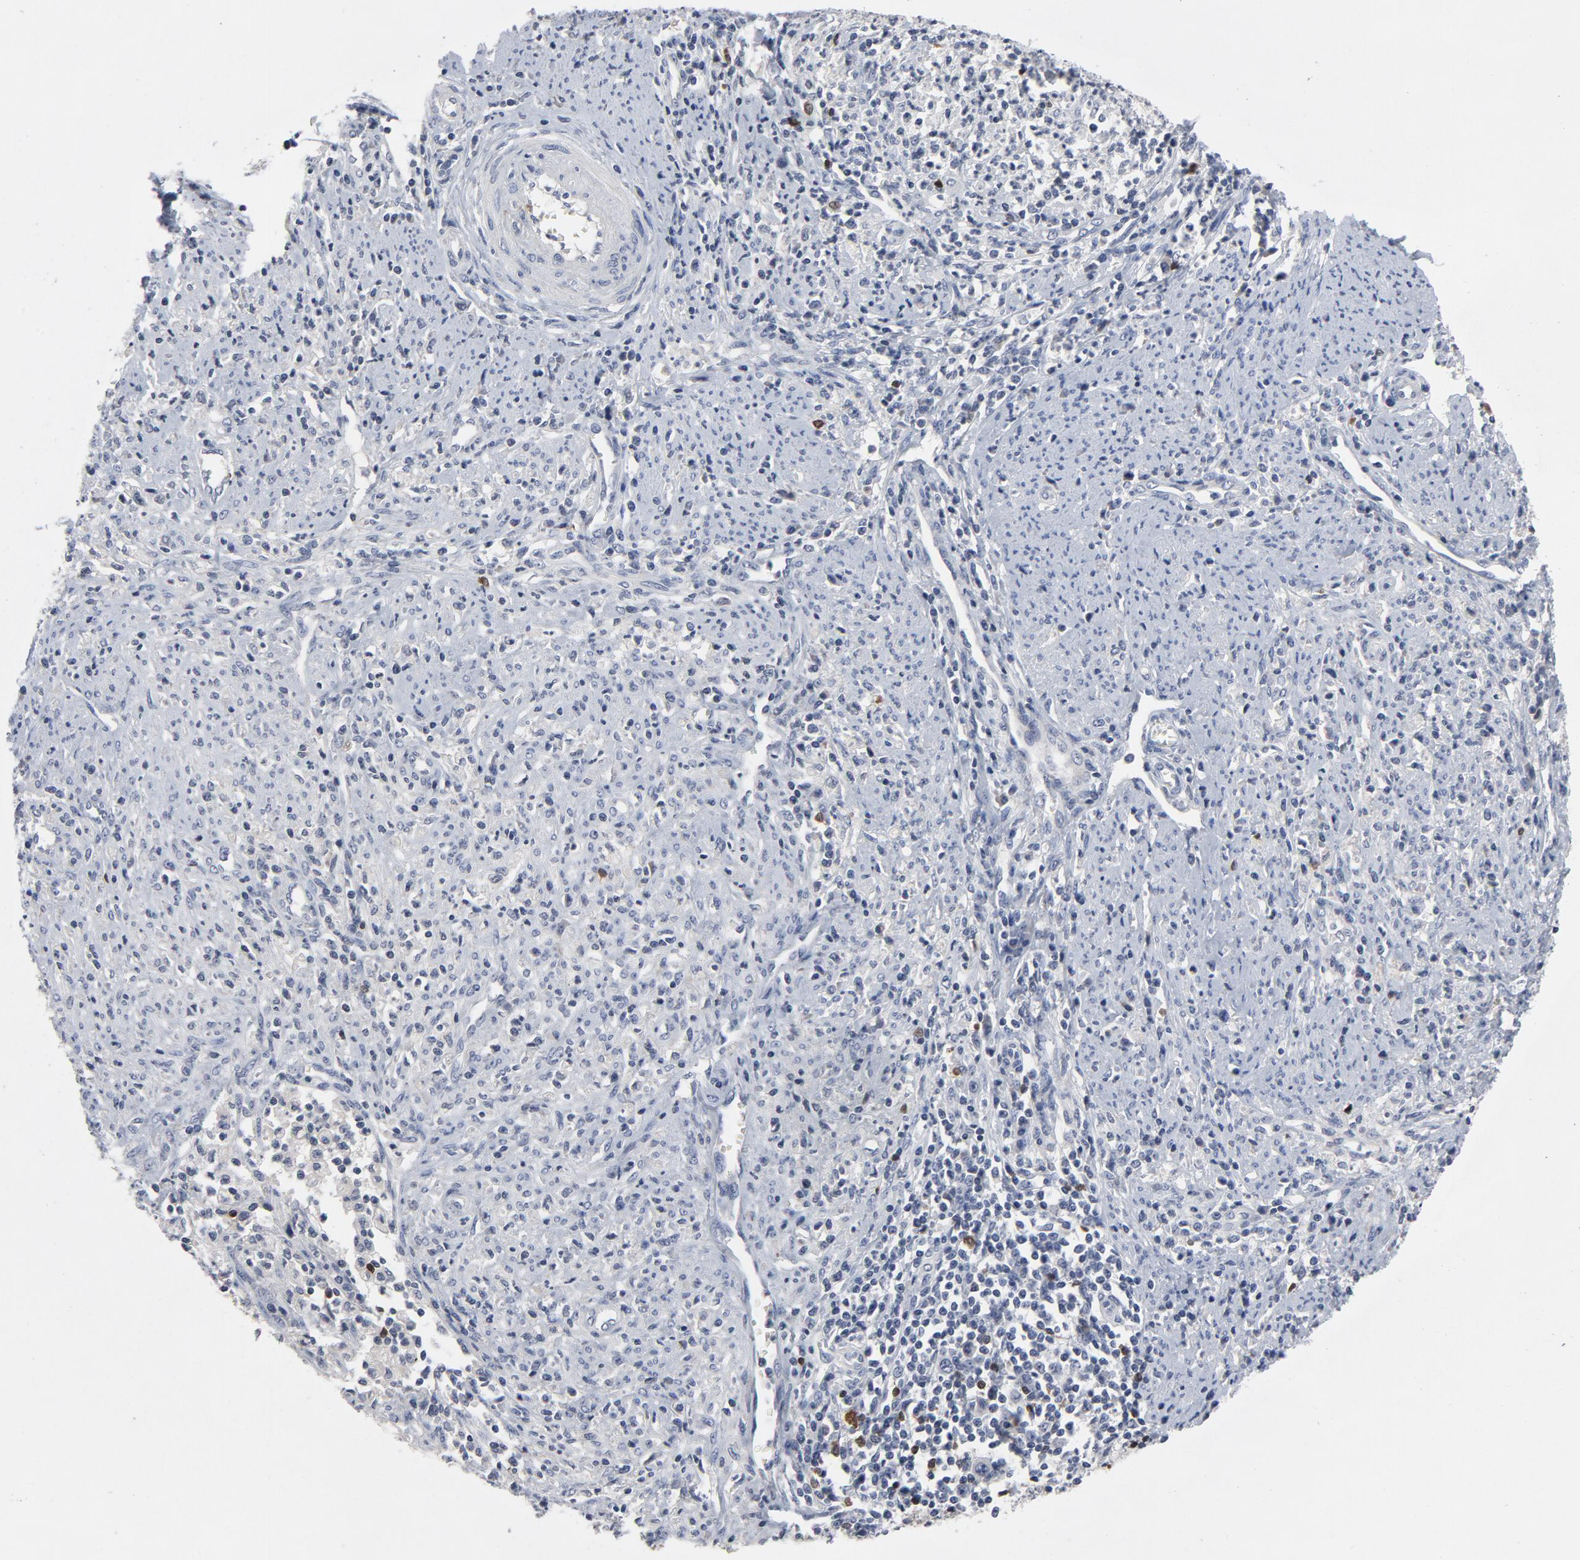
{"staining": {"intensity": "negative", "quantity": "none", "location": "none"}, "tissue": "cervical cancer", "cell_type": "Tumor cells", "image_type": "cancer", "snomed": [{"axis": "morphology", "description": "Adenocarcinoma, NOS"}, {"axis": "topography", "description": "Cervix"}], "caption": "Micrograph shows no protein positivity in tumor cells of adenocarcinoma (cervical) tissue.", "gene": "TCL1A", "patient": {"sex": "female", "age": 36}}